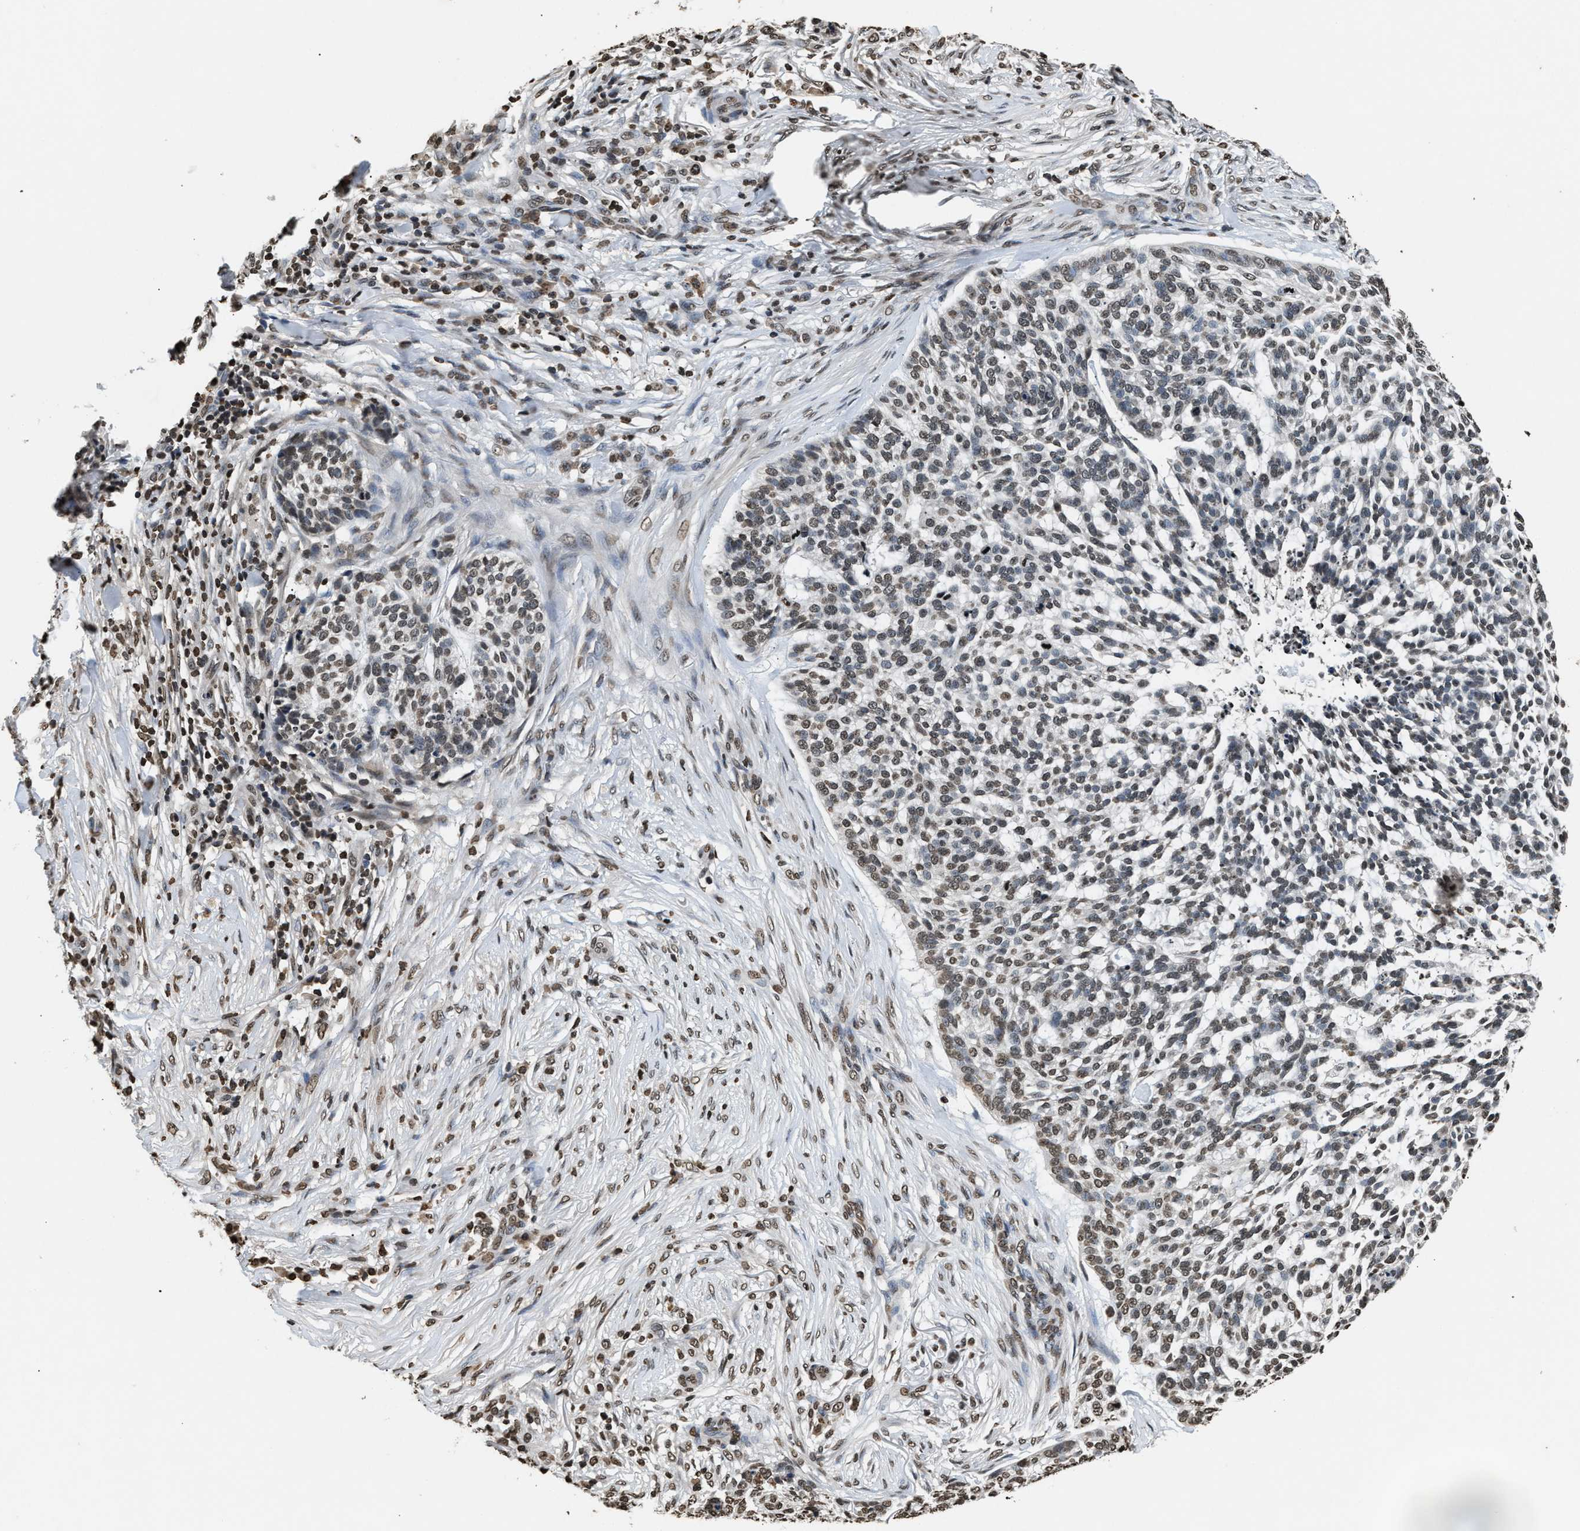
{"staining": {"intensity": "weak", "quantity": ">75%", "location": "nuclear"}, "tissue": "skin cancer", "cell_type": "Tumor cells", "image_type": "cancer", "snomed": [{"axis": "morphology", "description": "Basal cell carcinoma"}, {"axis": "topography", "description": "Skin"}], "caption": "Immunohistochemical staining of human basal cell carcinoma (skin) demonstrates low levels of weak nuclear protein staining in about >75% of tumor cells.", "gene": "DNASE1L3", "patient": {"sex": "female", "age": 64}}